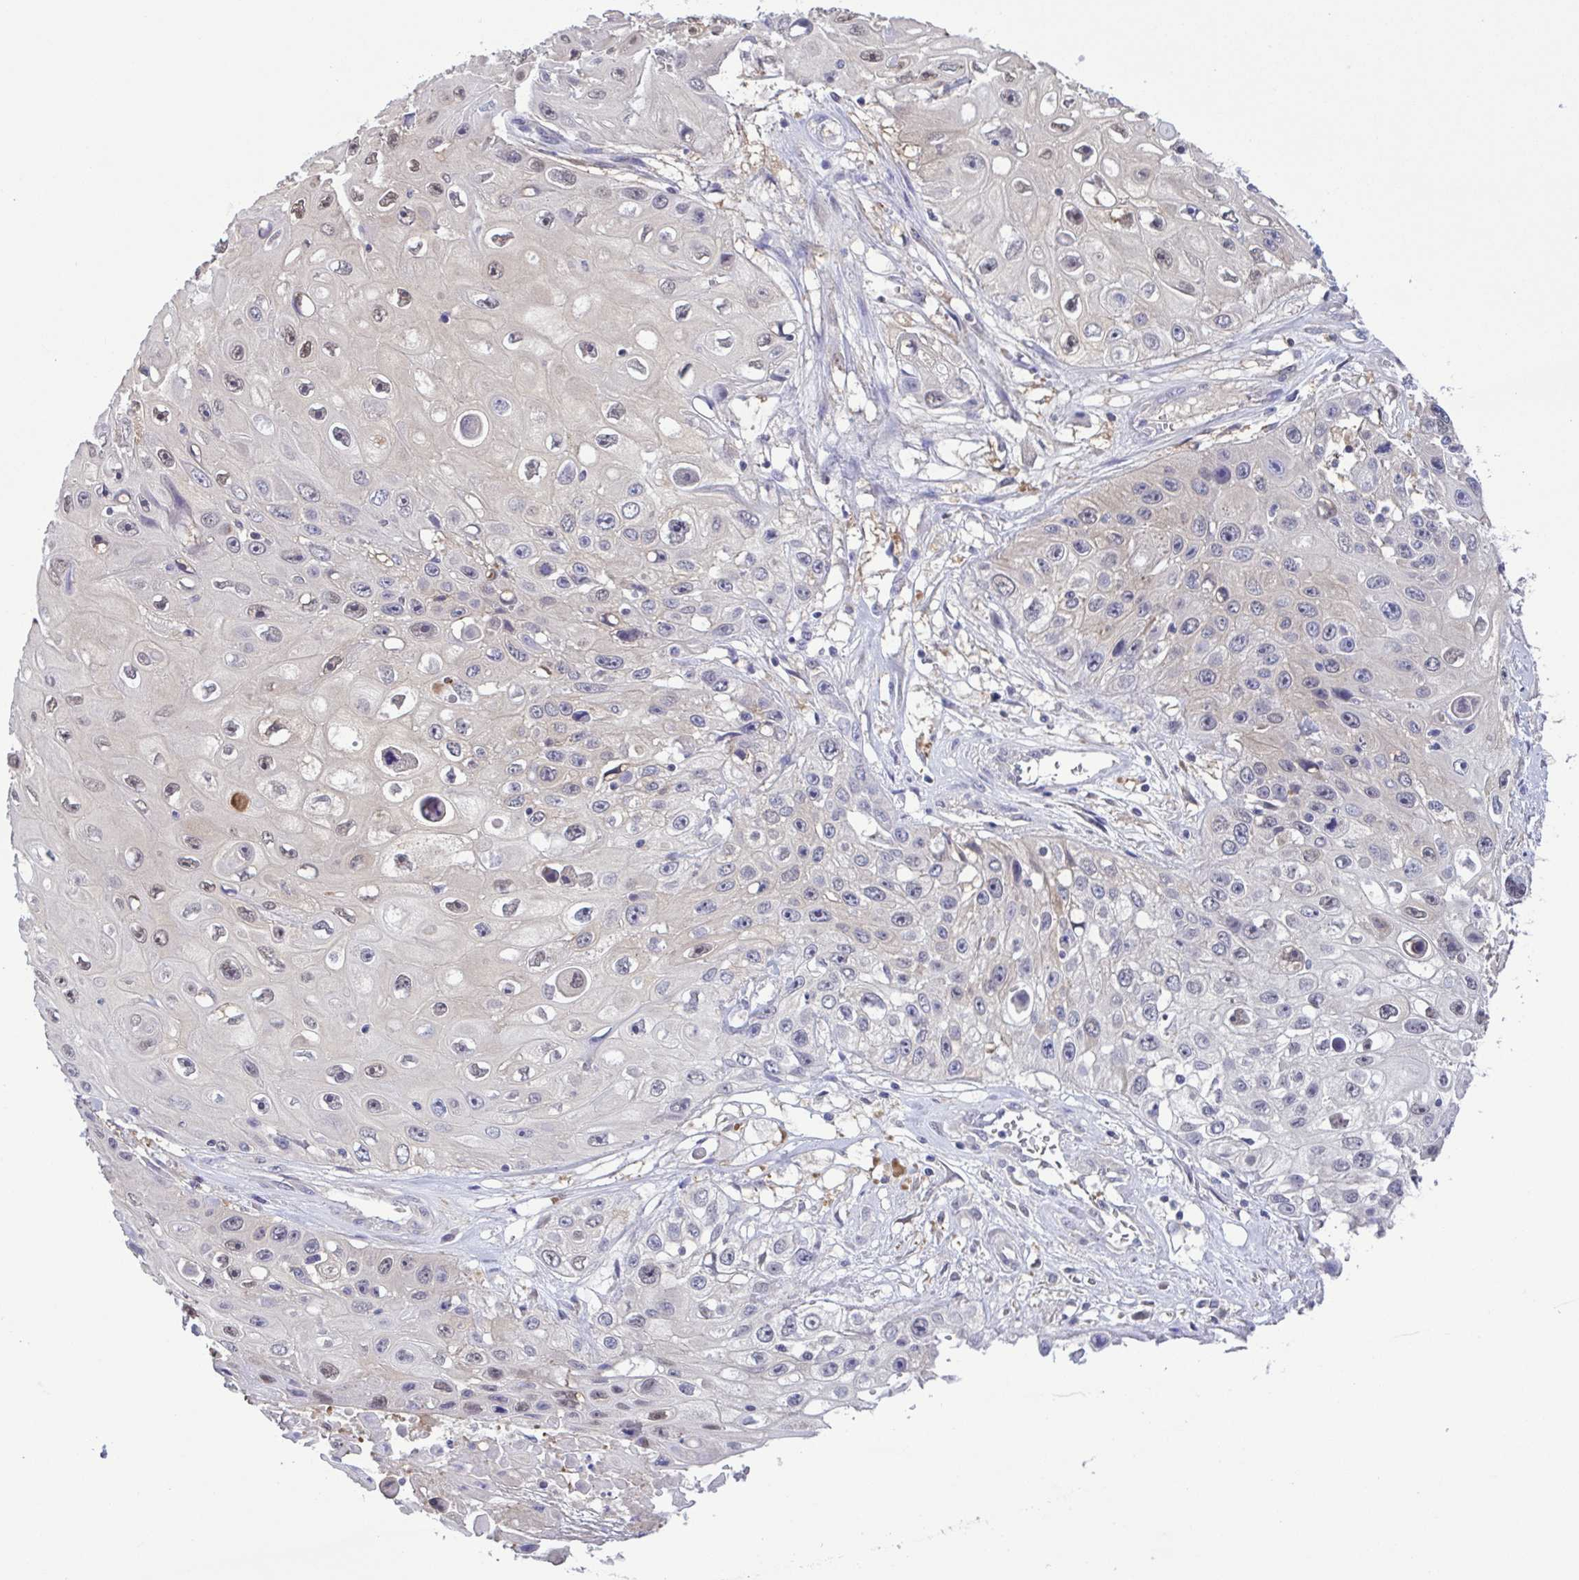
{"staining": {"intensity": "weak", "quantity": "25%-75%", "location": "nuclear"}, "tissue": "skin cancer", "cell_type": "Tumor cells", "image_type": "cancer", "snomed": [{"axis": "morphology", "description": "Squamous cell carcinoma, NOS"}, {"axis": "topography", "description": "Skin"}], "caption": "Human skin squamous cell carcinoma stained with a brown dye exhibits weak nuclear positive positivity in approximately 25%-75% of tumor cells.", "gene": "LDHC", "patient": {"sex": "male", "age": 82}}